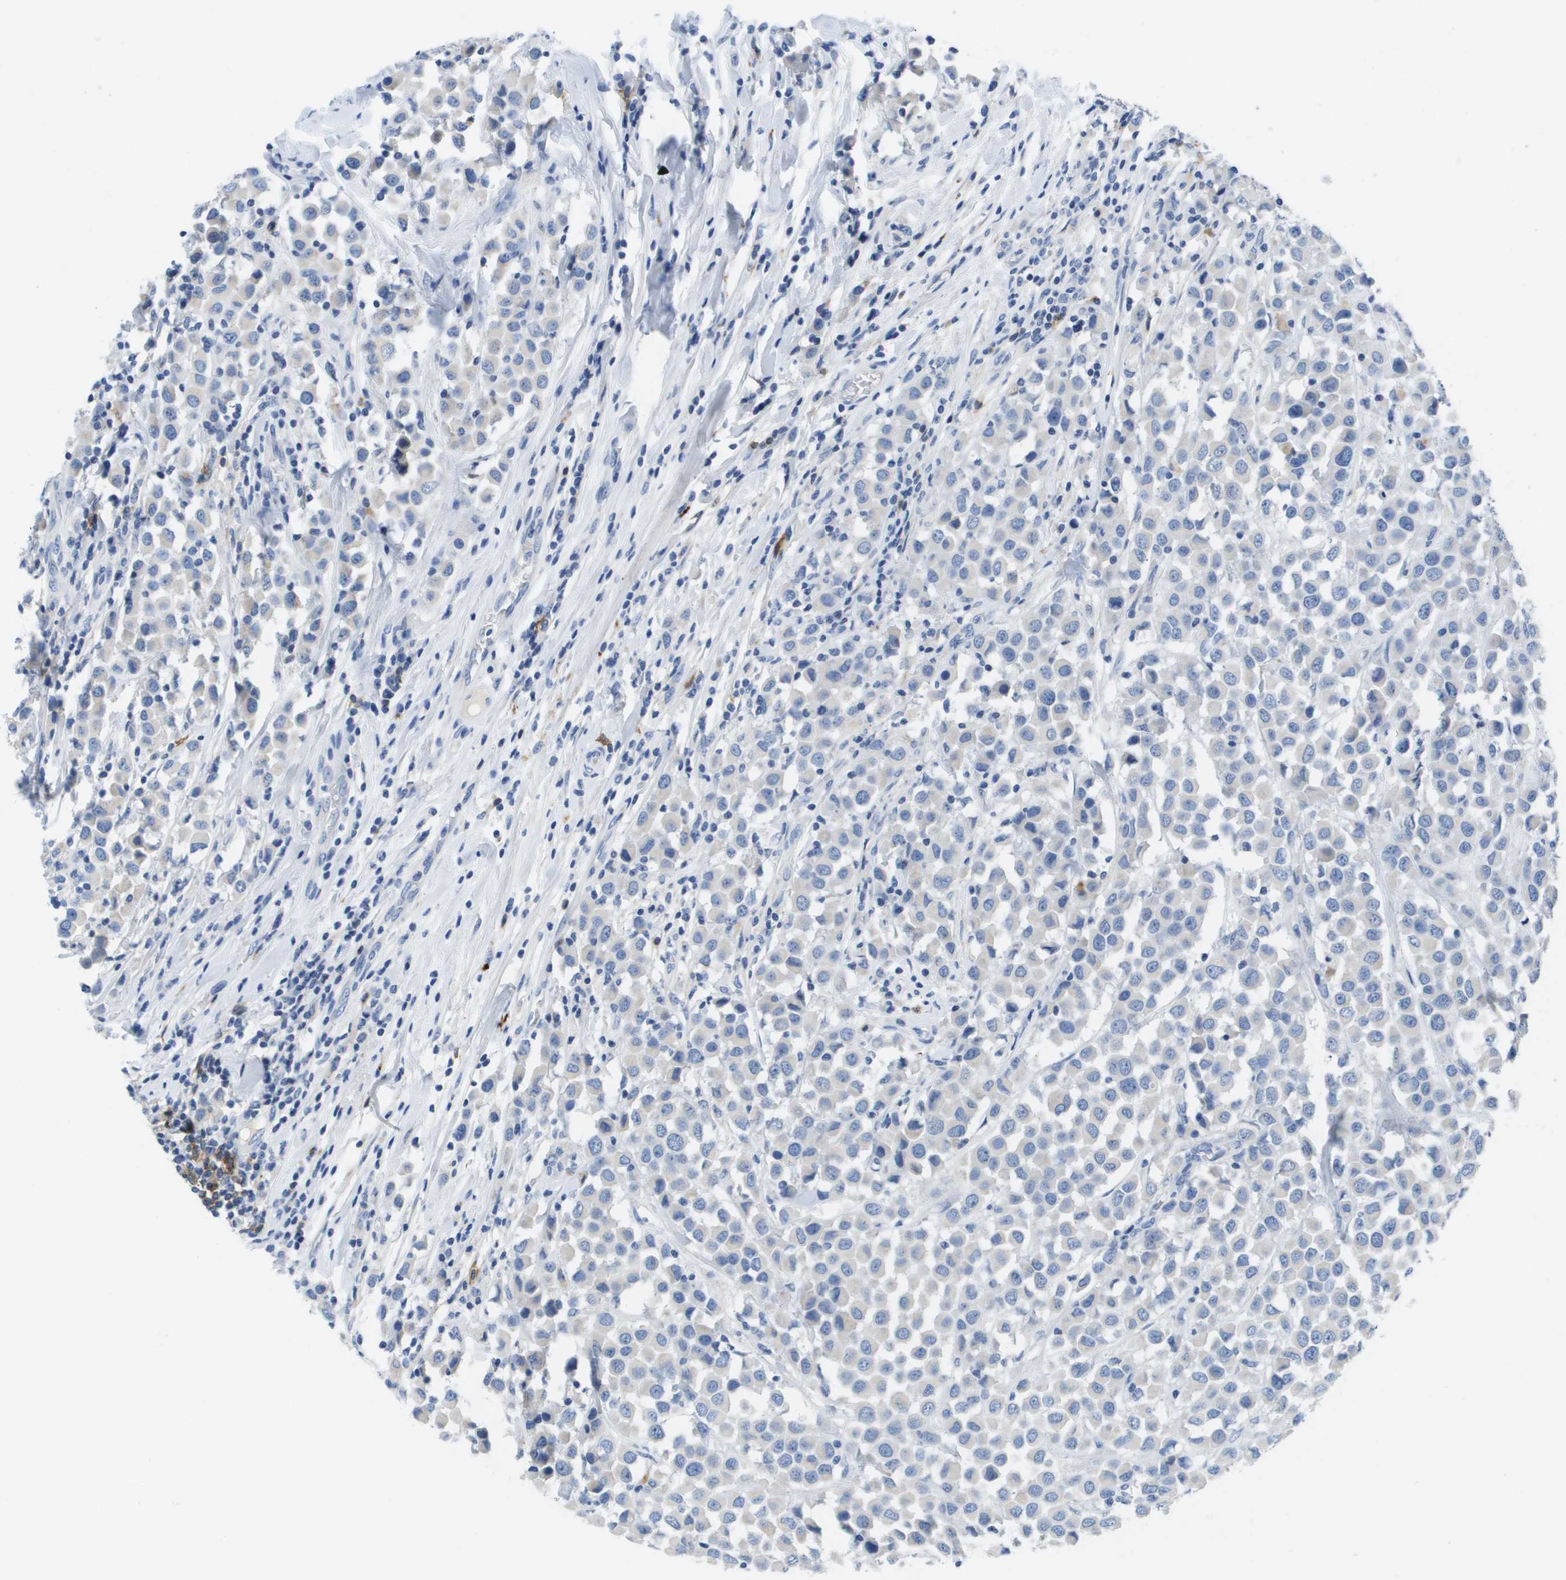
{"staining": {"intensity": "negative", "quantity": "none", "location": "none"}, "tissue": "breast cancer", "cell_type": "Tumor cells", "image_type": "cancer", "snomed": [{"axis": "morphology", "description": "Duct carcinoma"}, {"axis": "topography", "description": "Breast"}], "caption": "Immunohistochemical staining of human intraductal carcinoma (breast) reveals no significant staining in tumor cells. (Immunohistochemistry, brightfield microscopy, high magnification).", "gene": "MS4A1", "patient": {"sex": "female", "age": 61}}